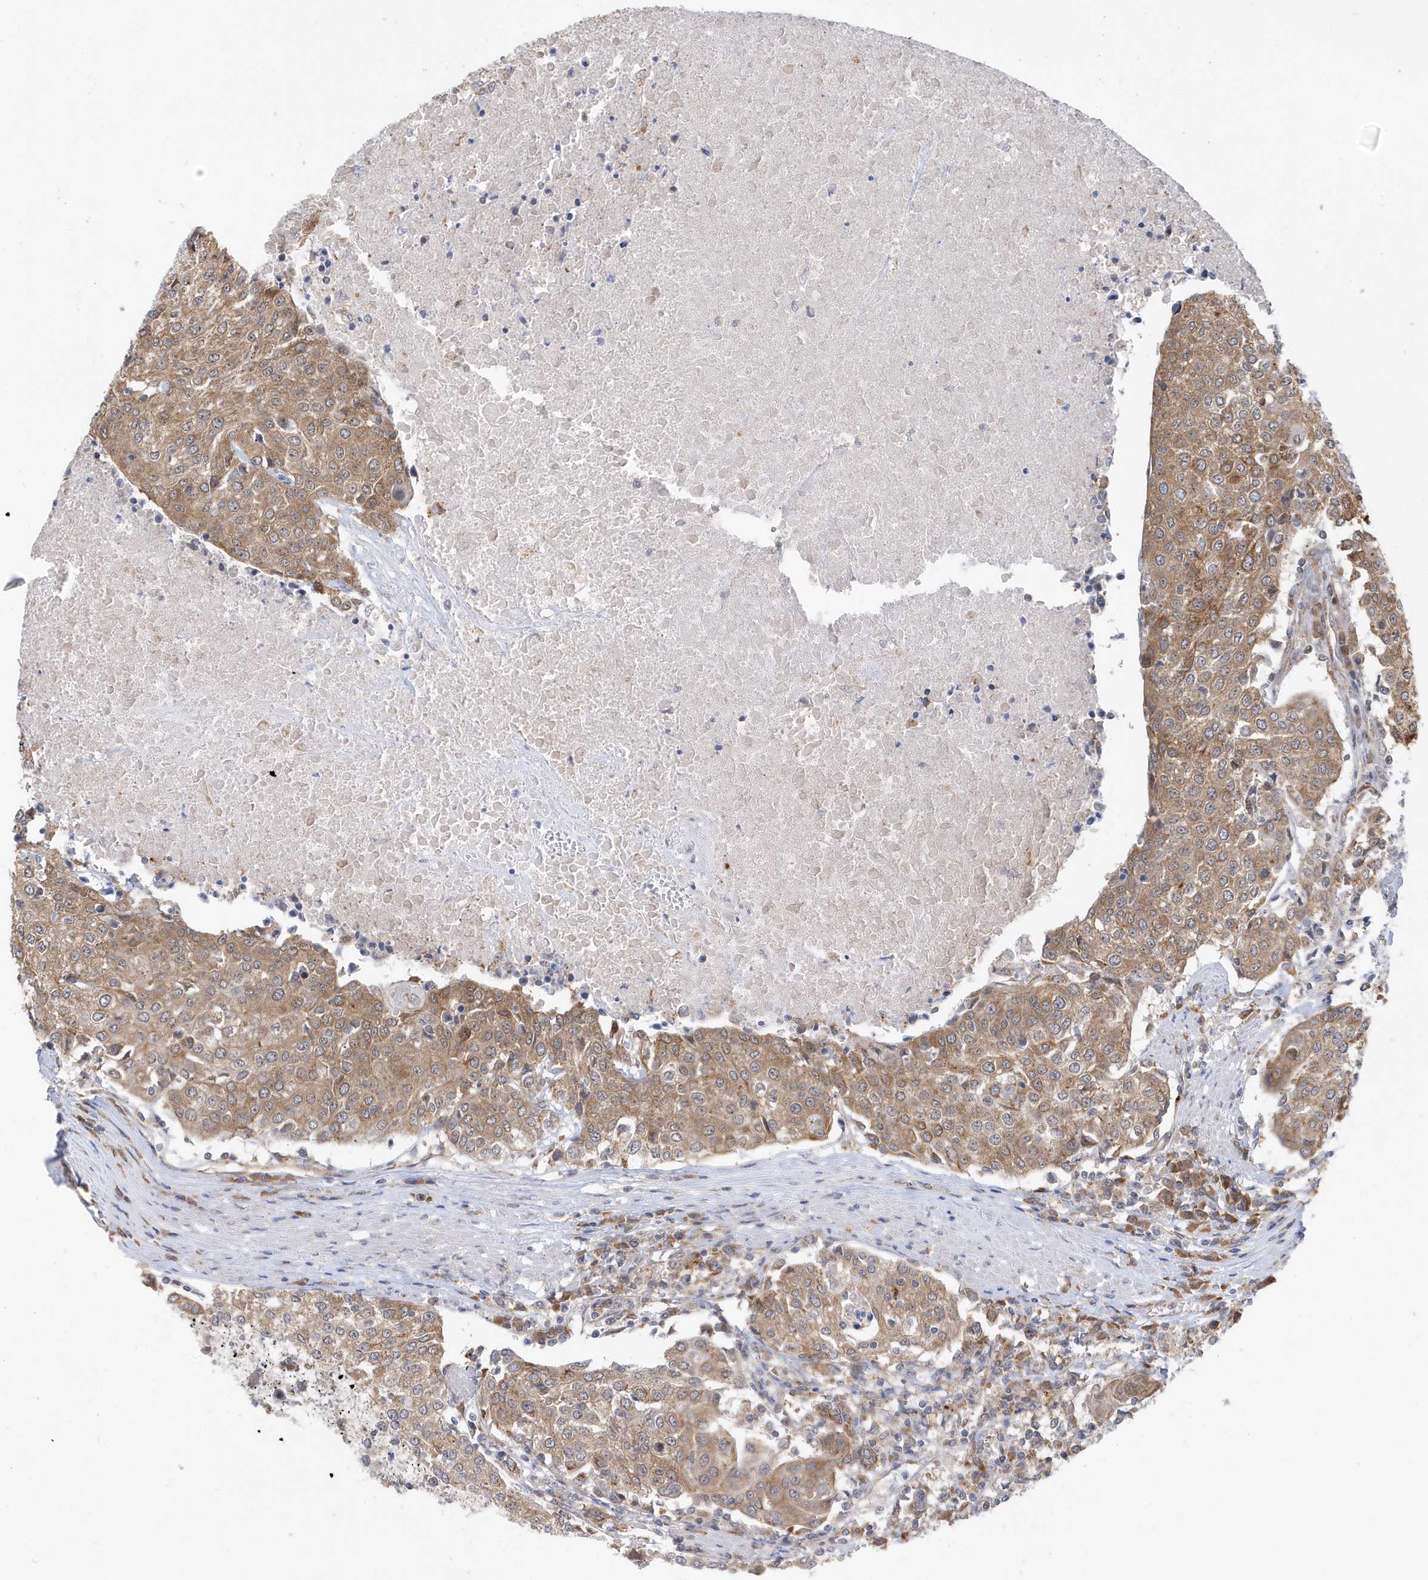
{"staining": {"intensity": "moderate", "quantity": ">75%", "location": "cytoplasmic/membranous"}, "tissue": "urothelial cancer", "cell_type": "Tumor cells", "image_type": "cancer", "snomed": [{"axis": "morphology", "description": "Urothelial carcinoma, High grade"}, {"axis": "topography", "description": "Urinary bladder"}], "caption": "Tumor cells reveal medium levels of moderate cytoplasmic/membranous staining in approximately >75% of cells in human urothelial carcinoma (high-grade). The protein is stained brown, and the nuclei are stained in blue (DAB (3,3'-diaminobenzidine) IHC with brightfield microscopy, high magnification).", "gene": "ZNF507", "patient": {"sex": "female", "age": 85}}